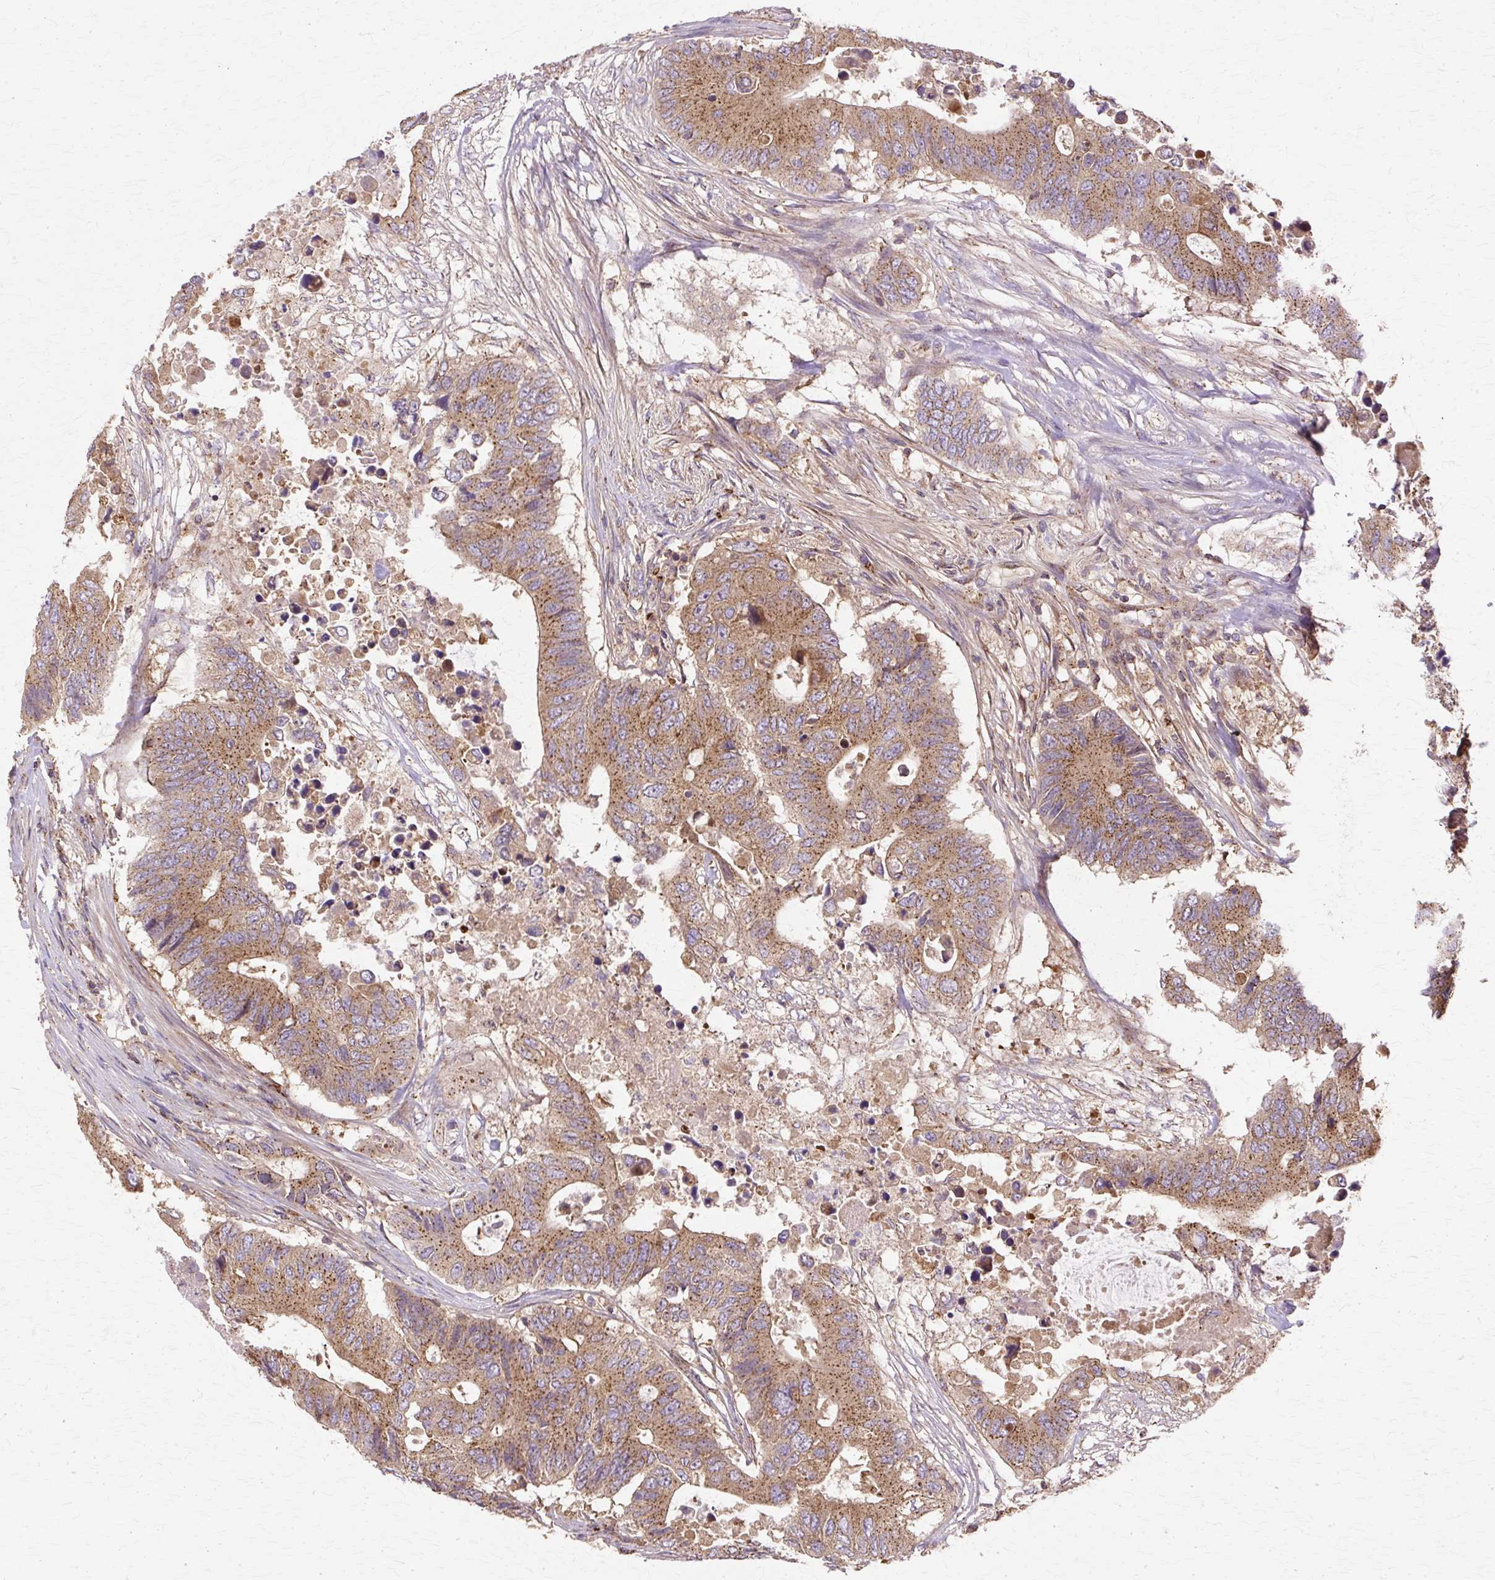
{"staining": {"intensity": "moderate", "quantity": ">75%", "location": "cytoplasmic/membranous"}, "tissue": "colorectal cancer", "cell_type": "Tumor cells", "image_type": "cancer", "snomed": [{"axis": "morphology", "description": "Adenocarcinoma, NOS"}, {"axis": "topography", "description": "Colon"}], "caption": "A histopathology image showing moderate cytoplasmic/membranous staining in about >75% of tumor cells in adenocarcinoma (colorectal), as visualized by brown immunohistochemical staining.", "gene": "COPB1", "patient": {"sex": "male", "age": 71}}